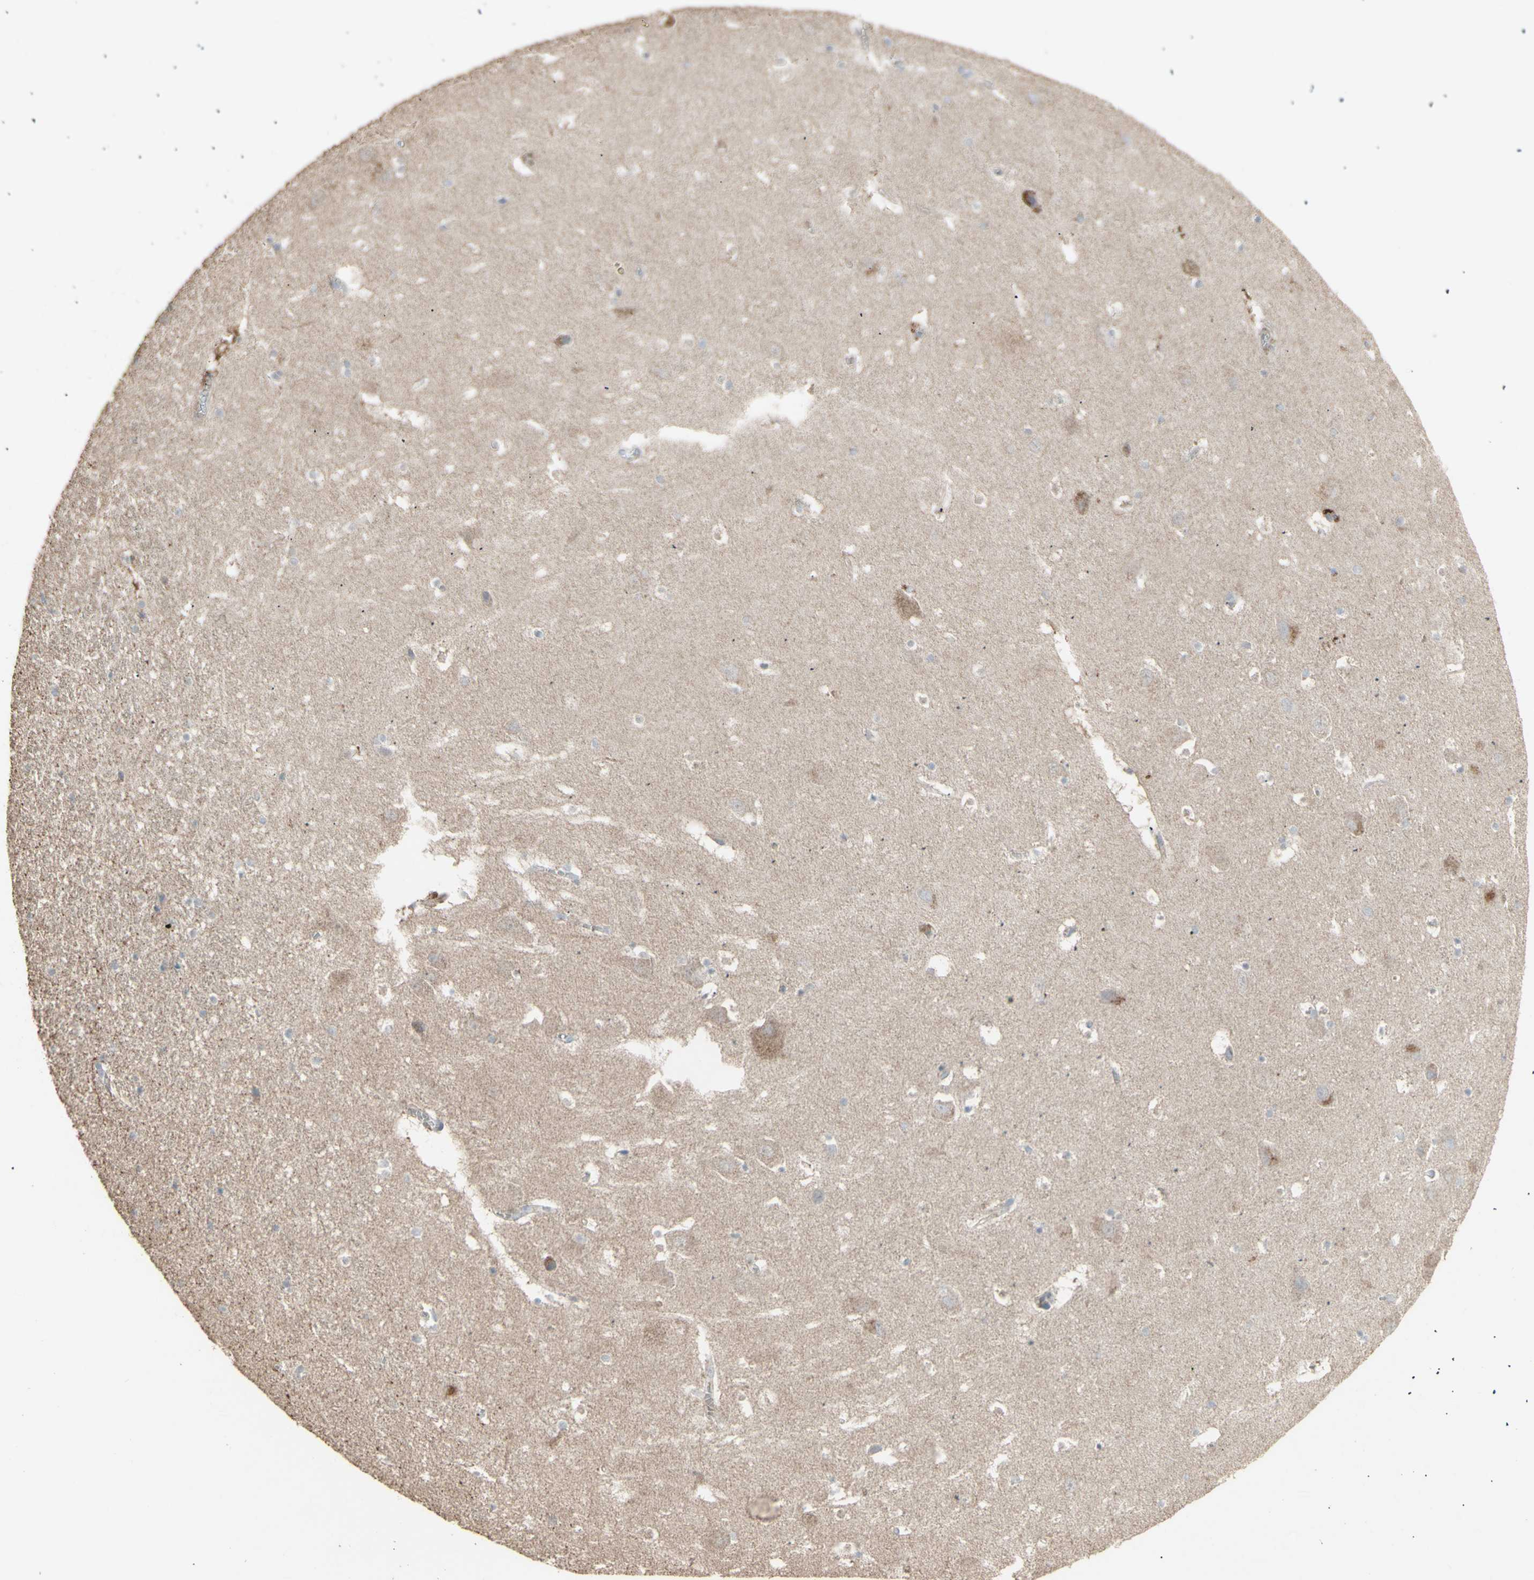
{"staining": {"intensity": "negative", "quantity": "none", "location": "none"}, "tissue": "hippocampus", "cell_type": "Glial cells", "image_type": "normal", "snomed": [{"axis": "morphology", "description": "Normal tissue, NOS"}, {"axis": "topography", "description": "Hippocampus"}], "caption": "This micrograph is of normal hippocampus stained with immunohistochemistry to label a protein in brown with the nuclei are counter-stained blue. There is no positivity in glial cells.", "gene": "RNASEL", "patient": {"sex": "male", "age": 45}}